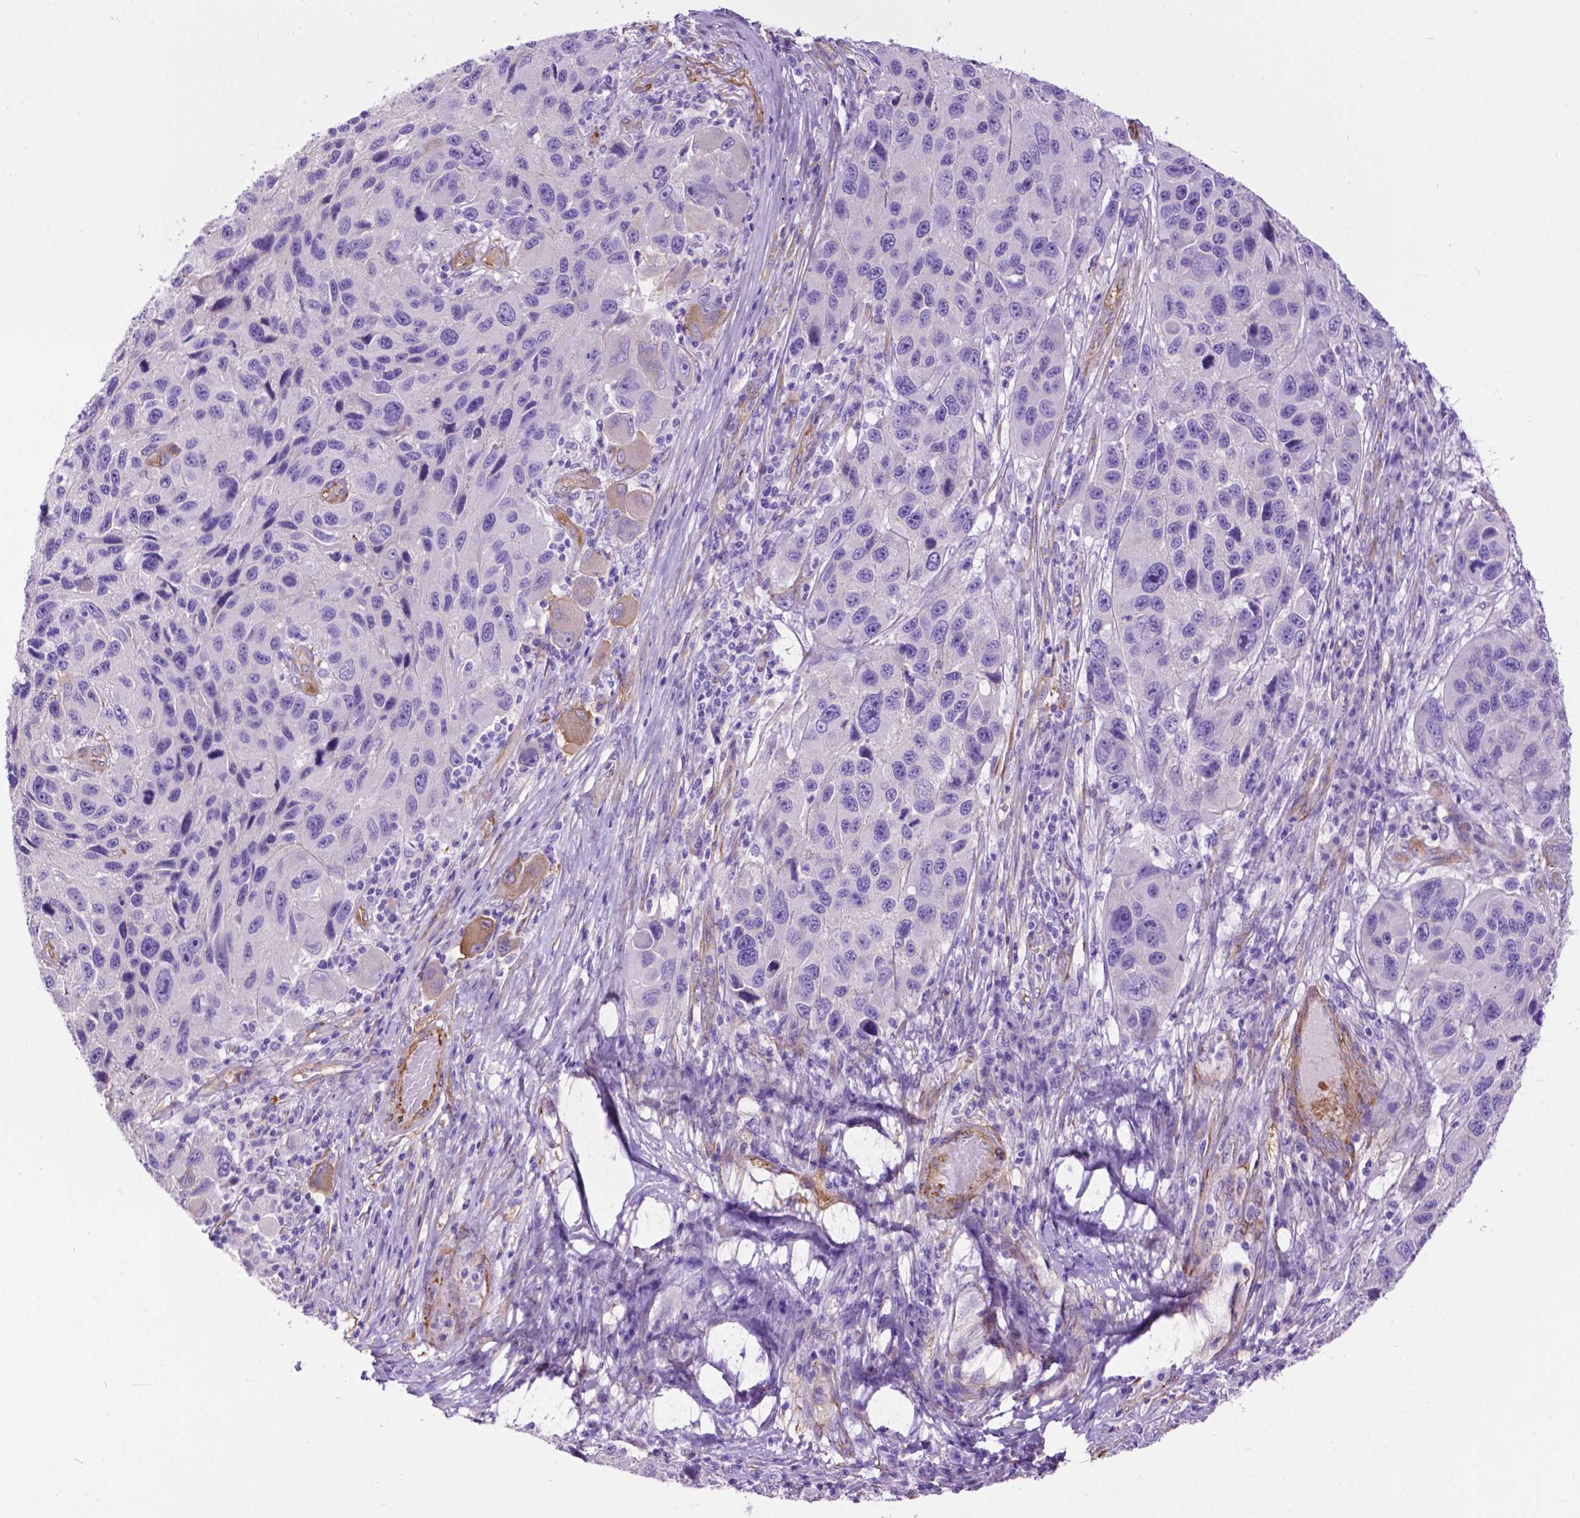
{"staining": {"intensity": "negative", "quantity": "none", "location": "none"}, "tissue": "melanoma", "cell_type": "Tumor cells", "image_type": "cancer", "snomed": [{"axis": "morphology", "description": "Malignant melanoma, NOS"}, {"axis": "topography", "description": "Skin"}], "caption": "This is a image of immunohistochemistry (IHC) staining of malignant melanoma, which shows no positivity in tumor cells.", "gene": "PCDHA12", "patient": {"sex": "male", "age": 53}}